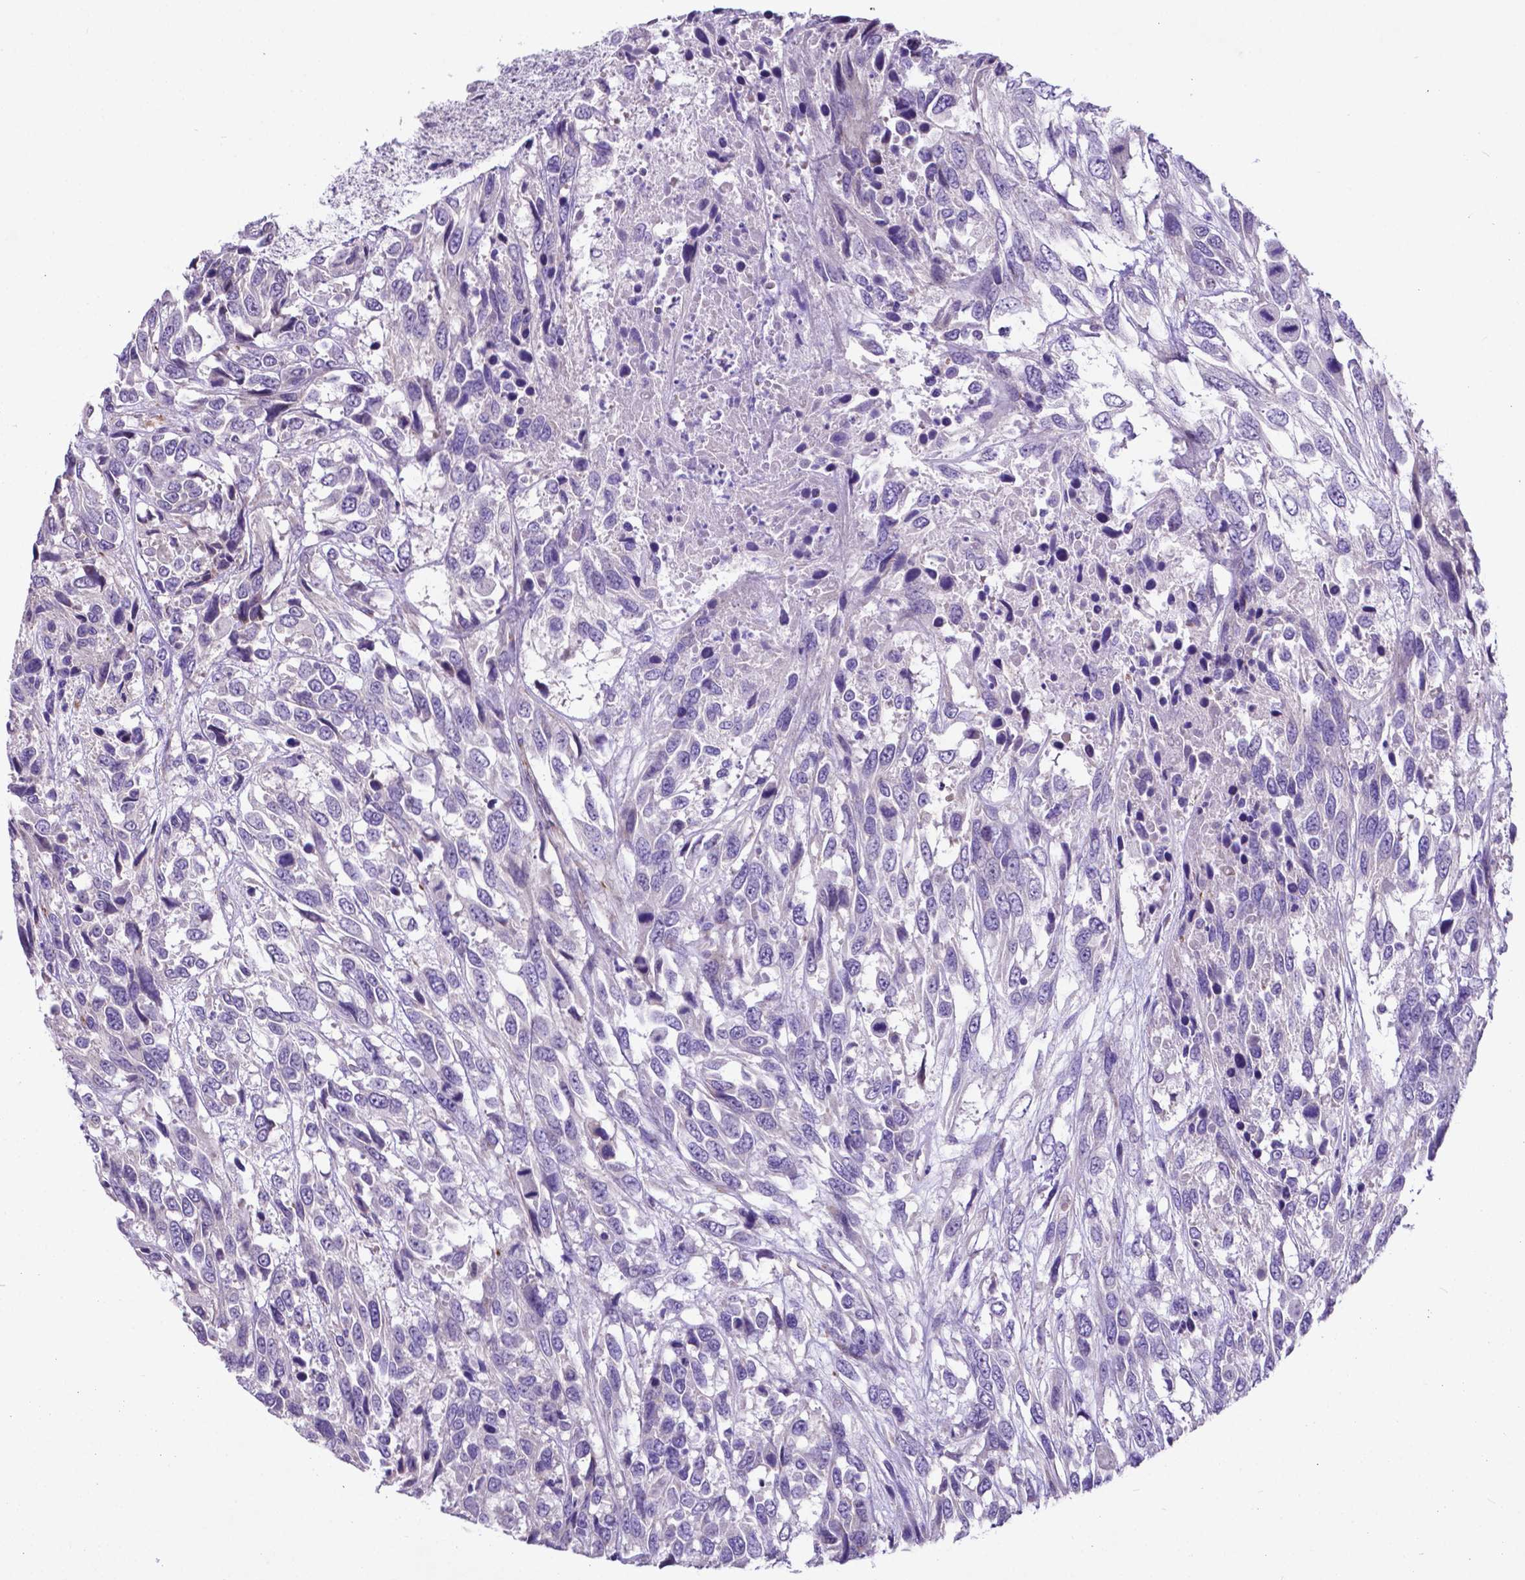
{"staining": {"intensity": "negative", "quantity": "none", "location": "none"}, "tissue": "urothelial cancer", "cell_type": "Tumor cells", "image_type": "cancer", "snomed": [{"axis": "morphology", "description": "Urothelial carcinoma, High grade"}, {"axis": "topography", "description": "Urinary bladder"}], "caption": "The micrograph displays no staining of tumor cells in urothelial cancer. Brightfield microscopy of IHC stained with DAB (3,3'-diaminobenzidine) (brown) and hematoxylin (blue), captured at high magnification.", "gene": "PFKFB4", "patient": {"sex": "female", "age": 70}}